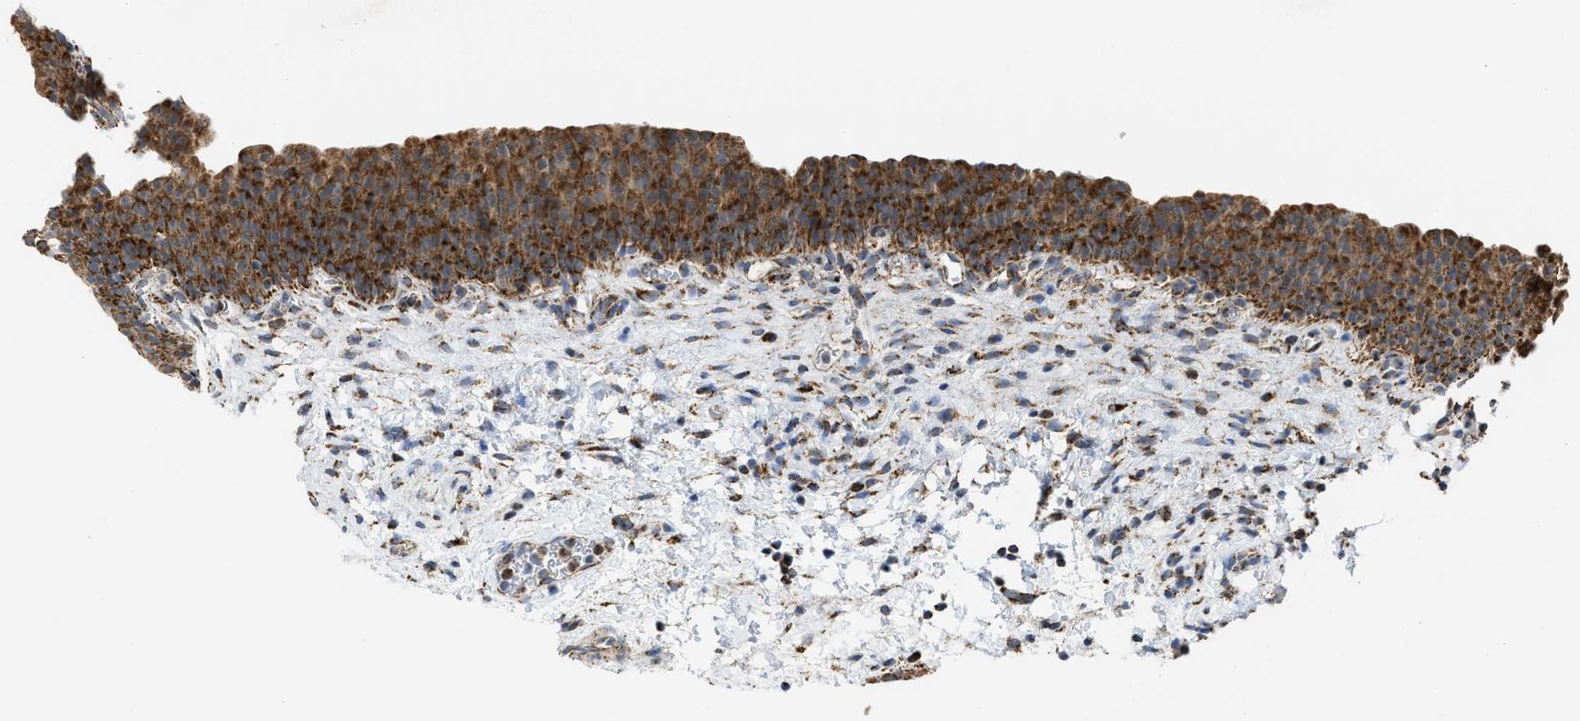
{"staining": {"intensity": "strong", "quantity": ">75%", "location": "cytoplasmic/membranous"}, "tissue": "urinary bladder", "cell_type": "Urothelial cells", "image_type": "normal", "snomed": [{"axis": "morphology", "description": "Normal tissue, NOS"}, {"axis": "topography", "description": "Urinary bladder"}], "caption": "Immunohistochemistry (IHC) micrograph of benign urinary bladder: urinary bladder stained using IHC exhibits high levels of strong protein expression localized specifically in the cytoplasmic/membranous of urothelial cells, appearing as a cytoplasmic/membranous brown color.", "gene": "GATD3", "patient": {"sex": "male", "age": 37}}